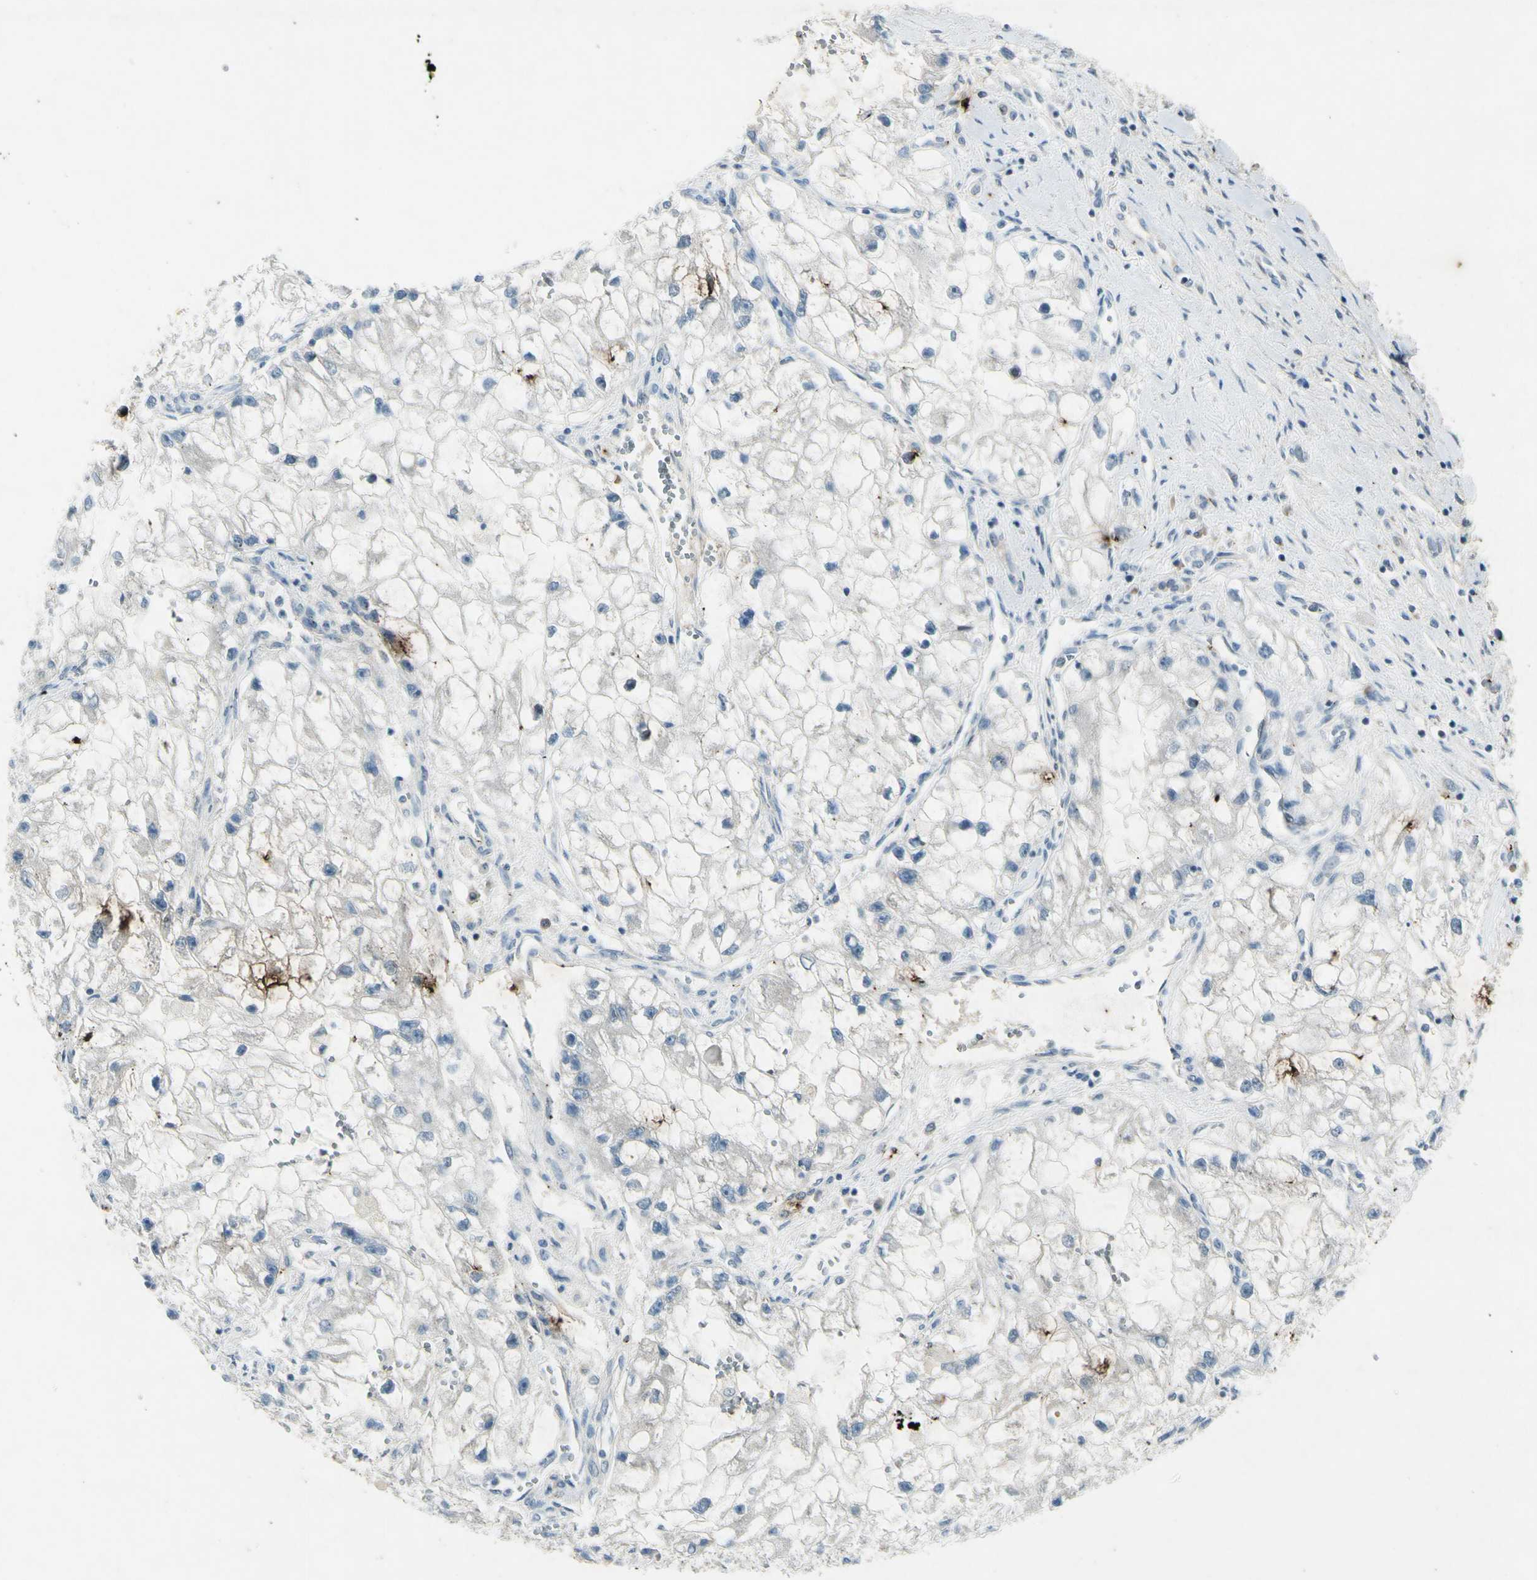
{"staining": {"intensity": "negative", "quantity": "none", "location": "none"}, "tissue": "renal cancer", "cell_type": "Tumor cells", "image_type": "cancer", "snomed": [{"axis": "morphology", "description": "Adenocarcinoma, NOS"}, {"axis": "topography", "description": "Kidney"}], "caption": "High power microscopy photomicrograph of an immunohistochemistry micrograph of renal adenocarcinoma, revealing no significant positivity in tumor cells.", "gene": "SNAP91", "patient": {"sex": "female", "age": 70}}